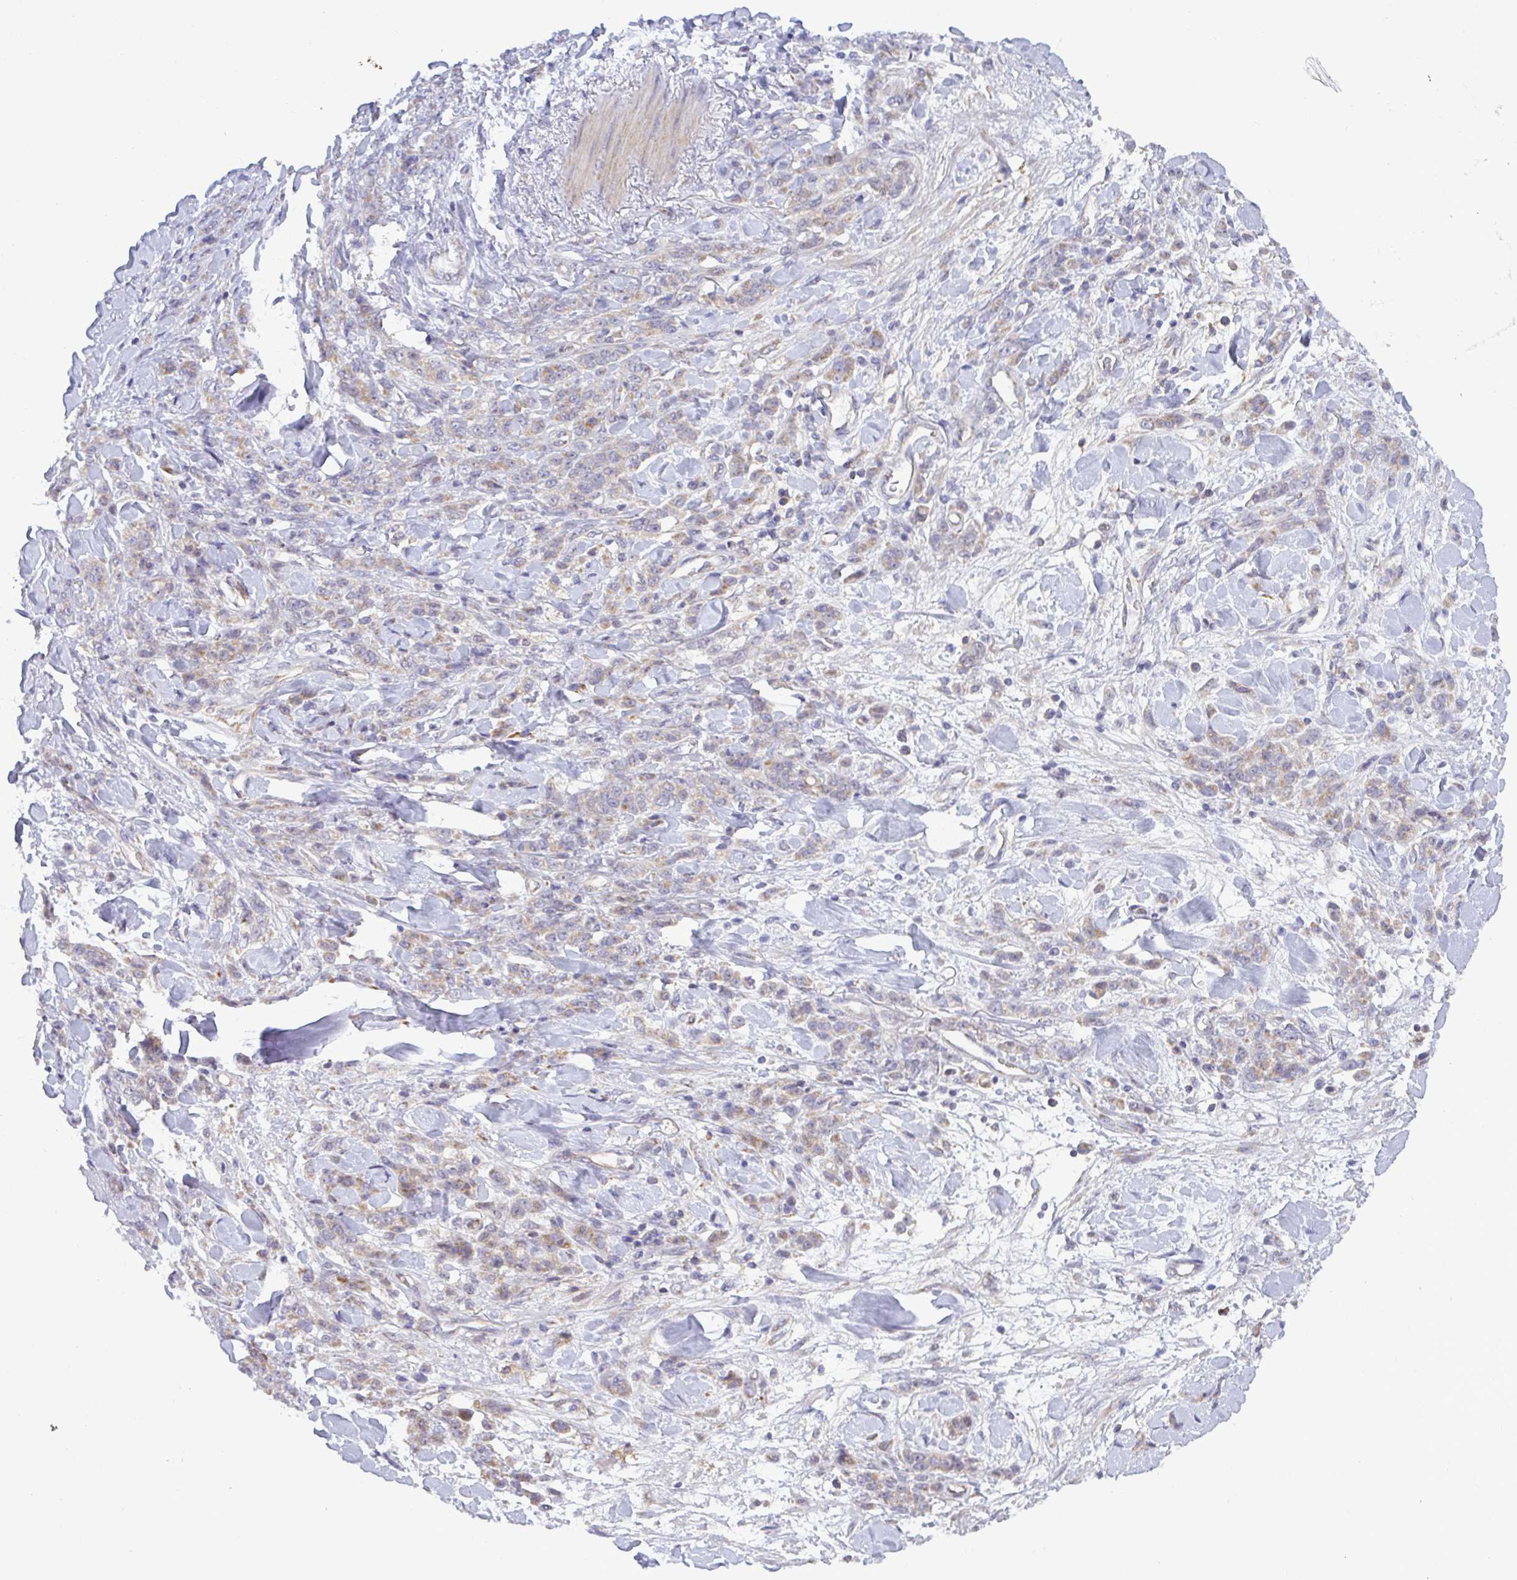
{"staining": {"intensity": "weak", "quantity": "25%-75%", "location": "cytoplasmic/membranous"}, "tissue": "stomach cancer", "cell_type": "Tumor cells", "image_type": "cancer", "snomed": [{"axis": "morphology", "description": "Normal tissue, NOS"}, {"axis": "morphology", "description": "Adenocarcinoma, NOS"}, {"axis": "topography", "description": "Stomach"}], "caption": "Immunohistochemical staining of human stomach cancer (adenocarcinoma) demonstrates weak cytoplasmic/membranous protein positivity in approximately 25%-75% of tumor cells. (DAB (3,3'-diaminobenzidine) = brown stain, brightfield microscopy at high magnification).", "gene": "SRRM4", "patient": {"sex": "male", "age": 82}}